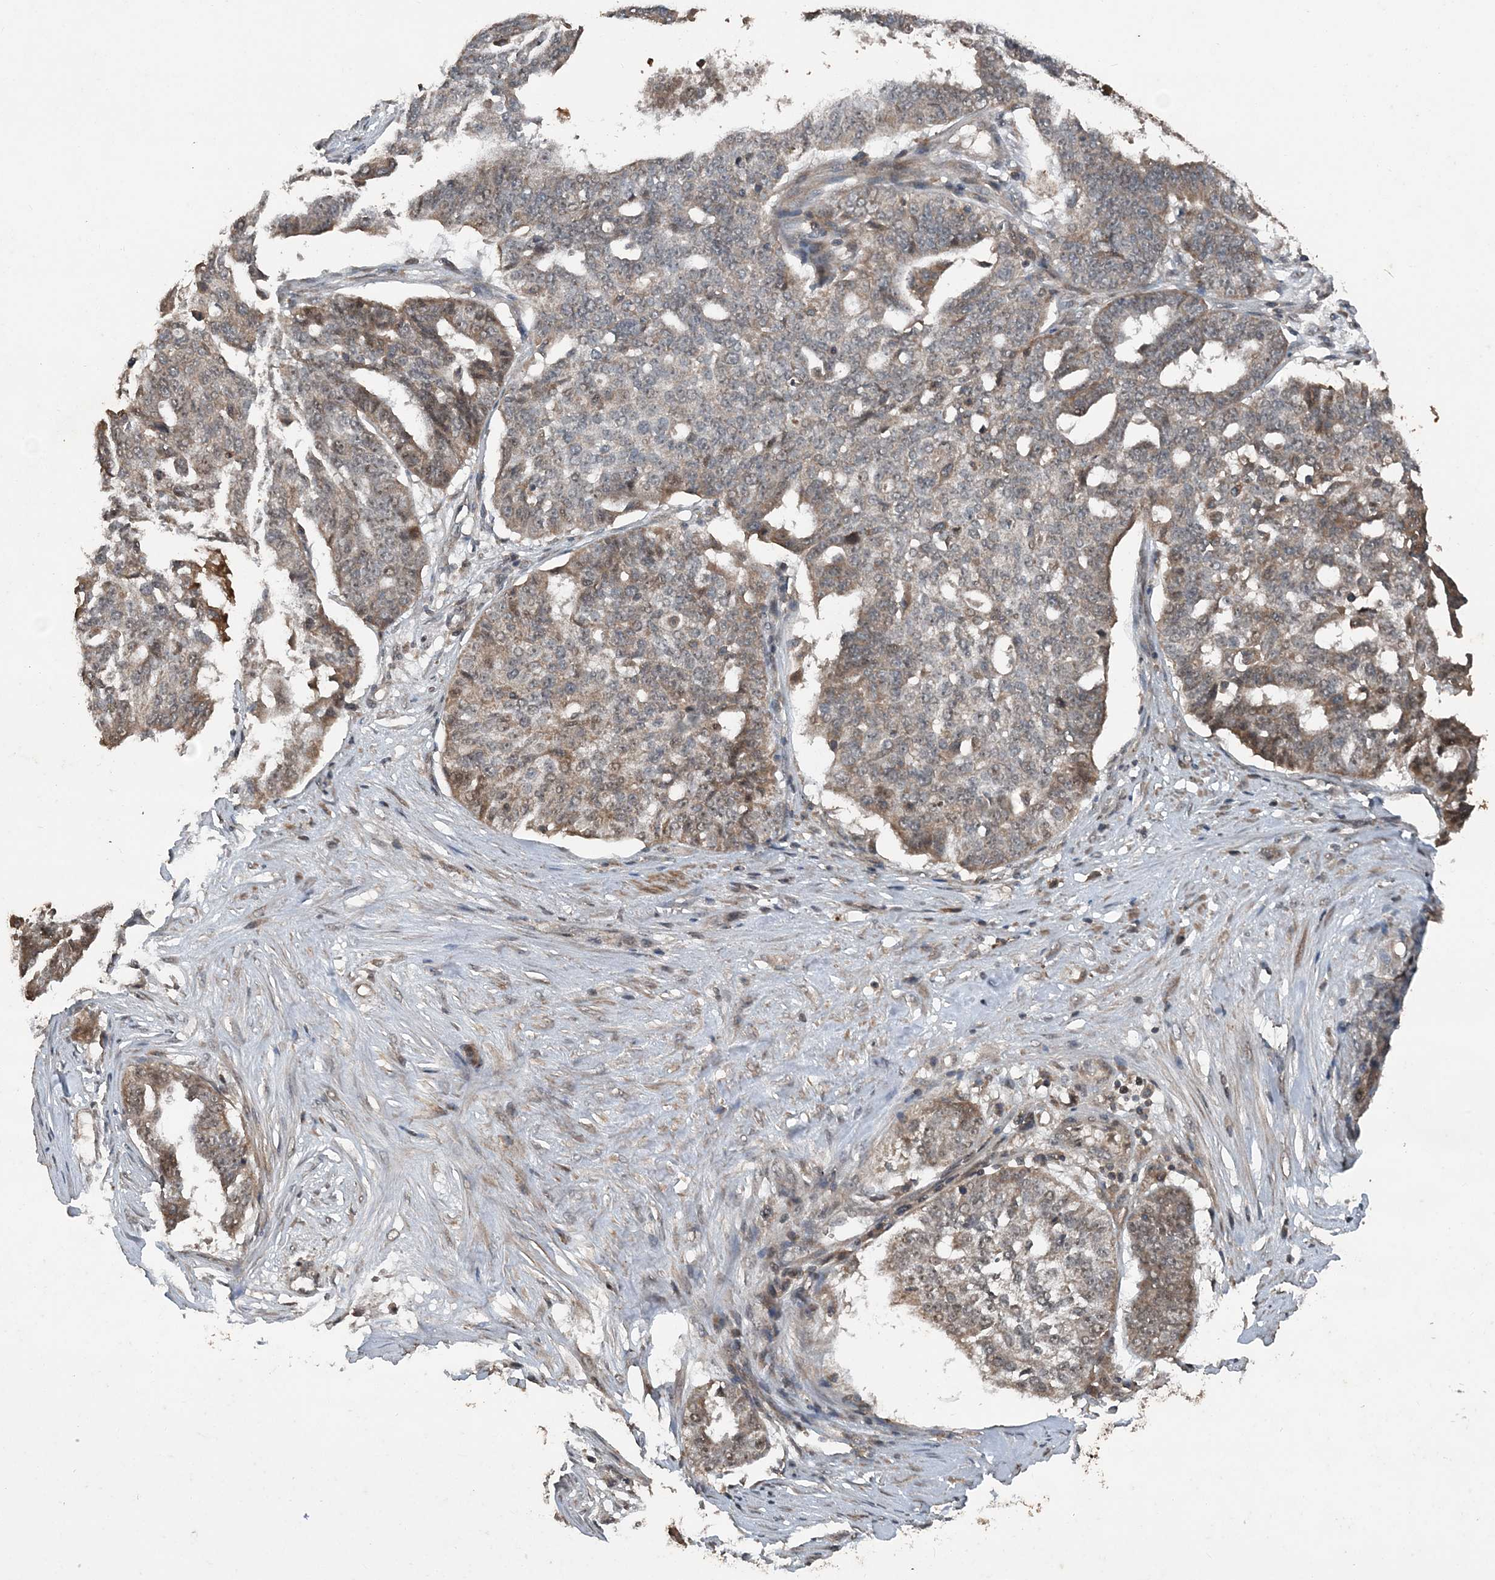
{"staining": {"intensity": "weak", "quantity": "25%-75%", "location": "cytoplasmic/membranous"}, "tissue": "ovarian cancer", "cell_type": "Tumor cells", "image_type": "cancer", "snomed": [{"axis": "morphology", "description": "Cystadenocarcinoma, serous, NOS"}, {"axis": "topography", "description": "Ovary"}], "caption": "IHC staining of serous cystadenocarcinoma (ovarian), which reveals low levels of weak cytoplasmic/membranous expression in approximately 25%-75% of tumor cells indicating weak cytoplasmic/membranous protein positivity. The staining was performed using DAB (brown) for protein detection and nuclei were counterstained in hematoxylin (blue).", "gene": "CFL1", "patient": {"sex": "female", "age": 59}}